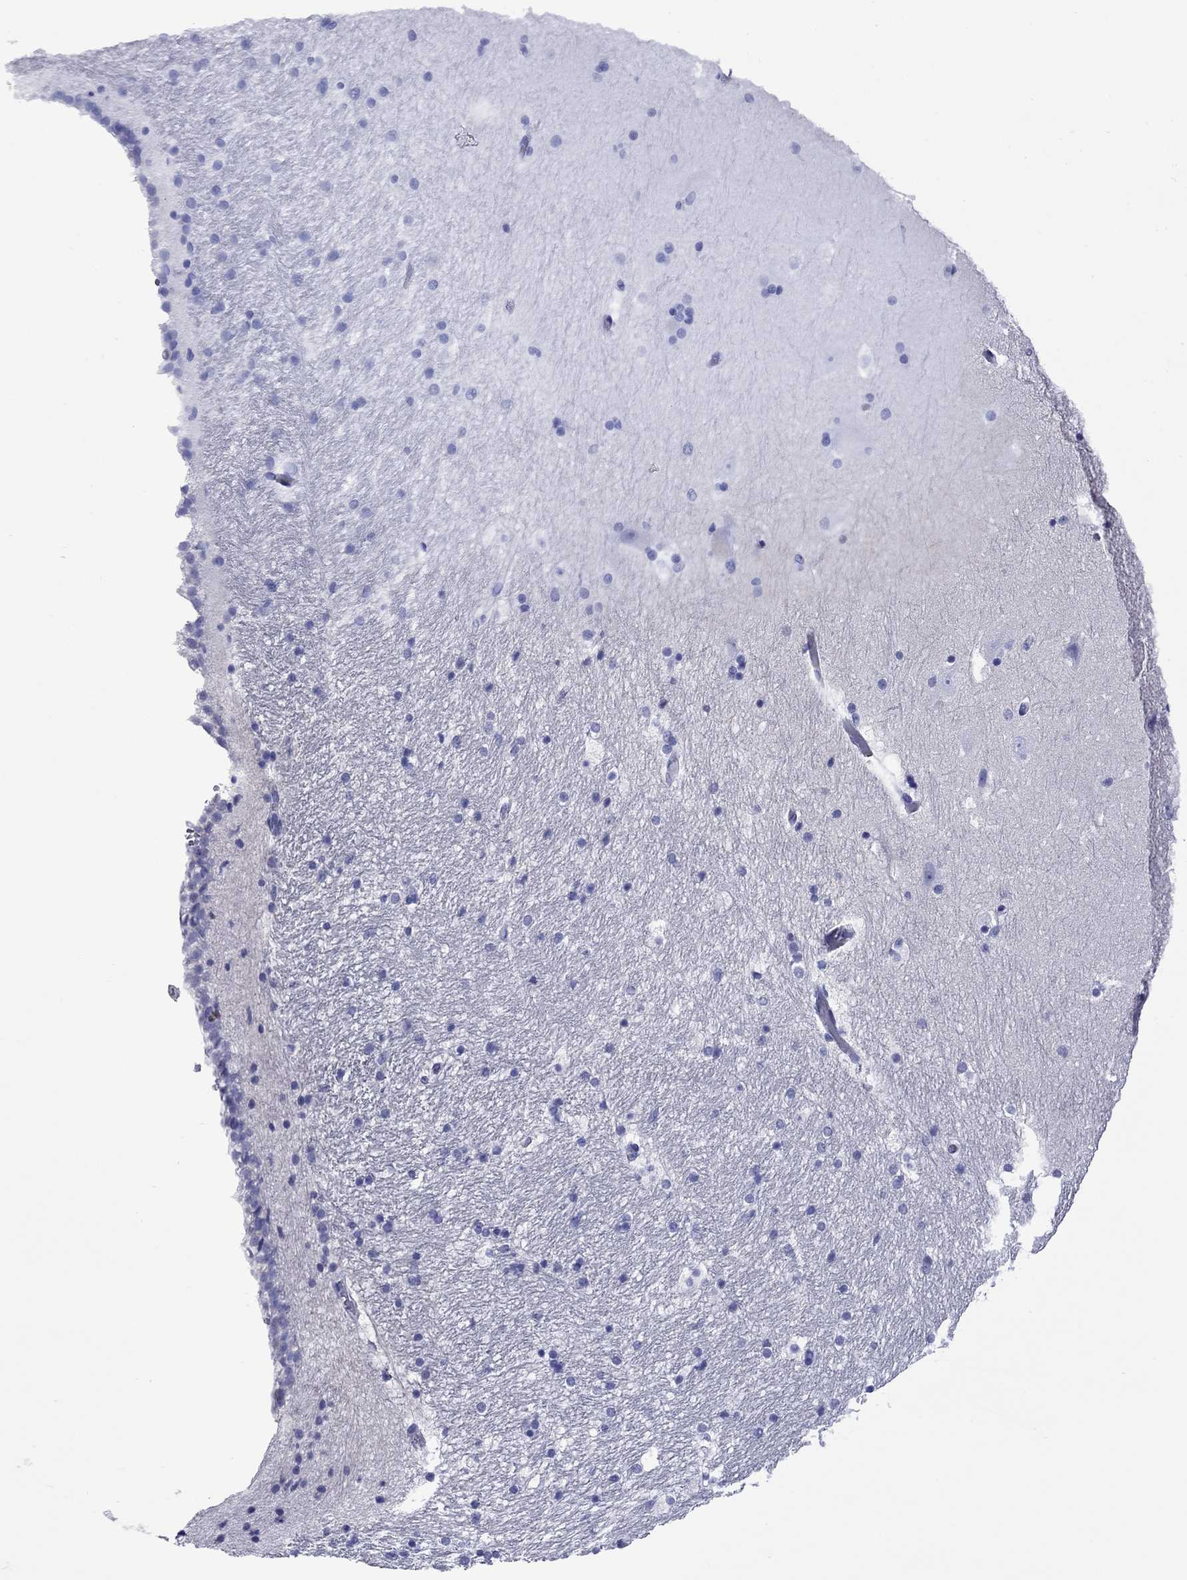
{"staining": {"intensity": "negative", "quantity": "none", "location": "none"}, "tissue": "hippocampus", "cell_type": "Glial cells", "image_type": "normal", "snomed": [{"axis": "morphology", "description": "Normal tissue, NOS"}, {"axis": "topography", "description": "Hippocampus"}], "caption": "Hippocampus stained for a protein using immunohistochemistry (IHC) displays no staining glial cells.", "gene": "ROM1", "patient": {"sex": "male", "age": 51}}